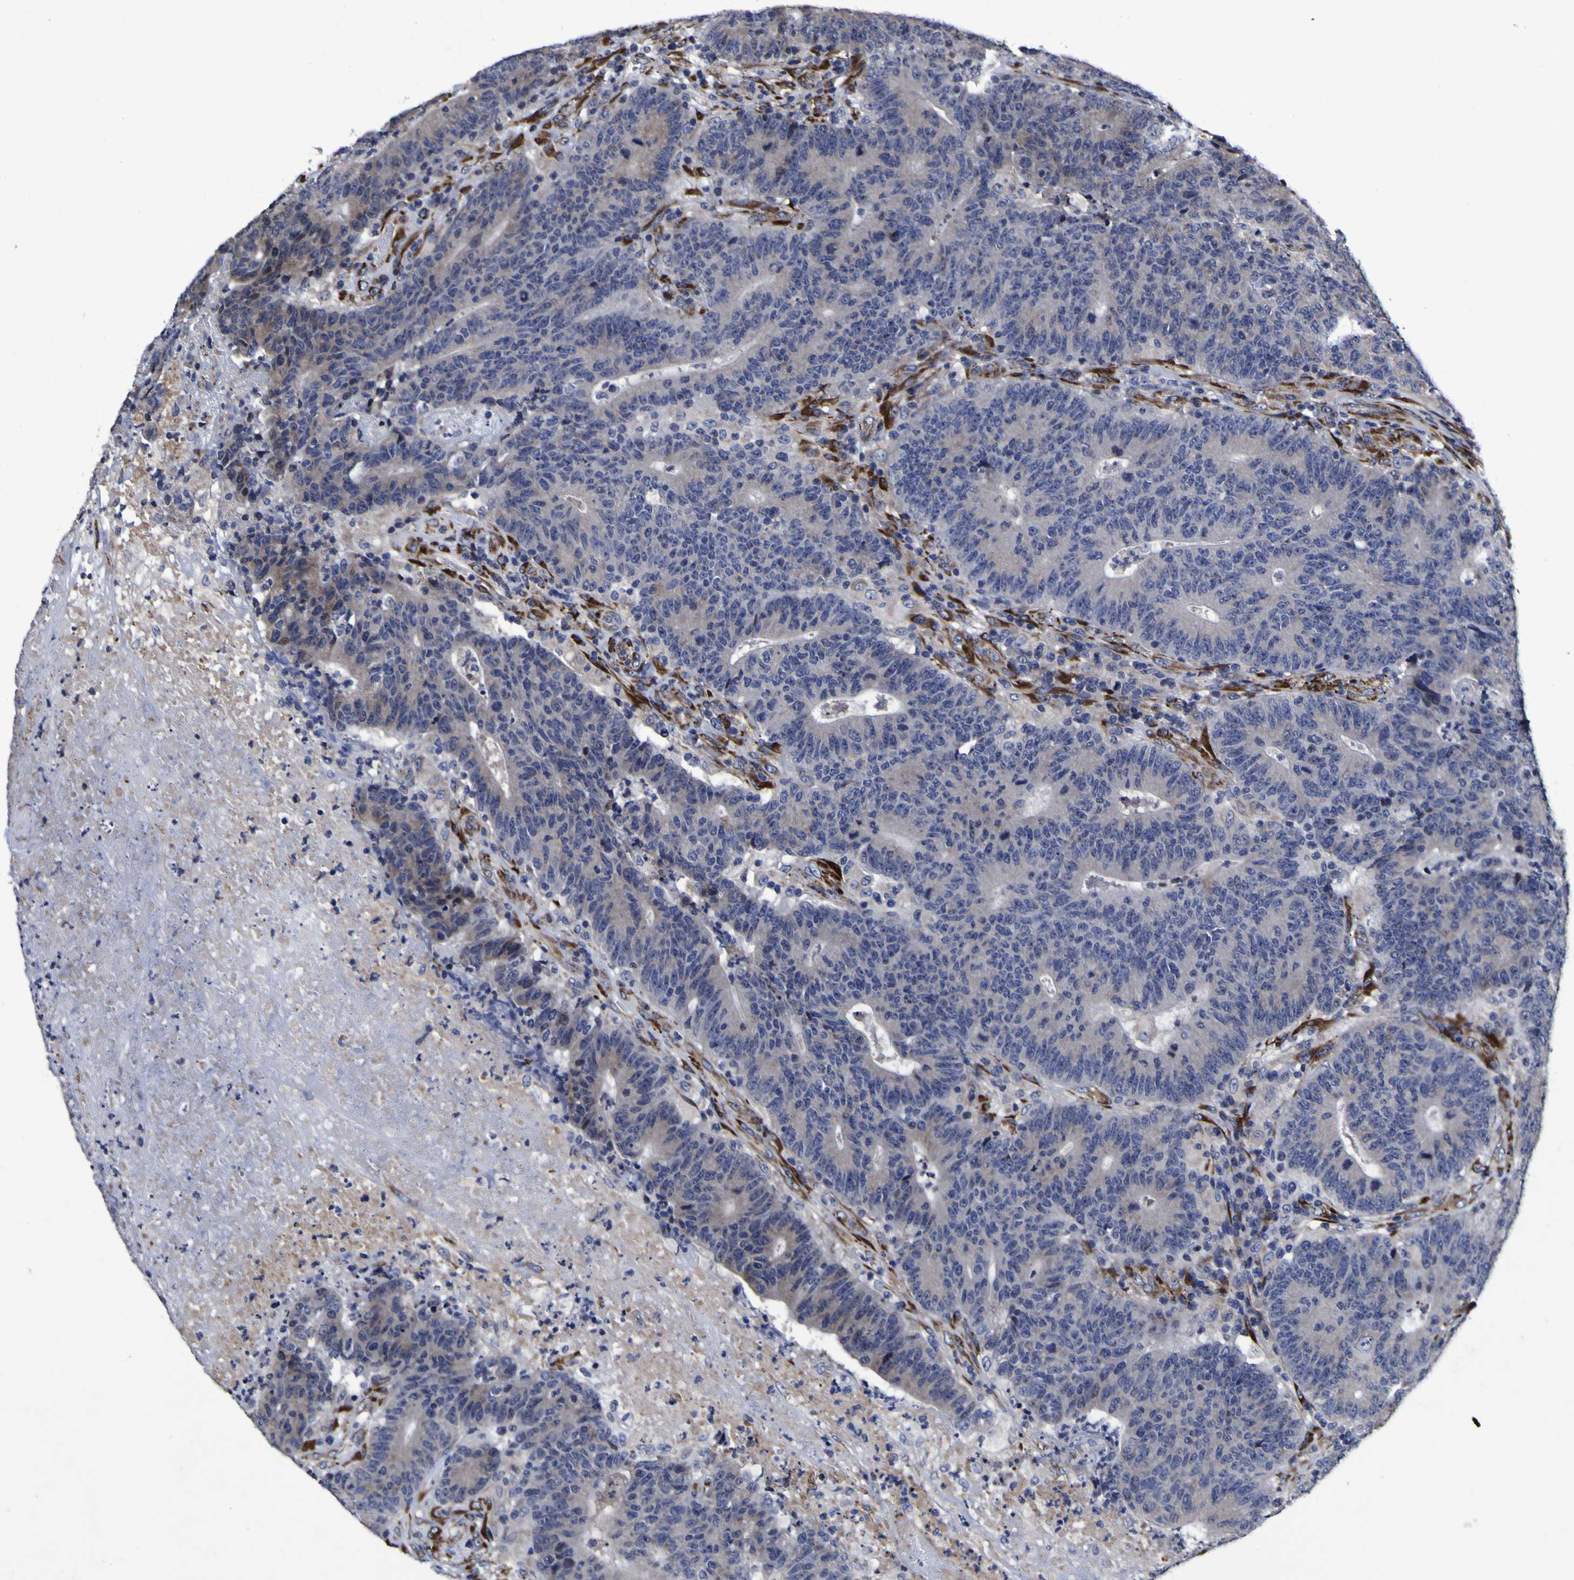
{"staining": {"intensity": "negative", "quantity": "none", "location": "none"}, "tissue": "colorectal cancer", "cell_type": "Tumor cells", "image_type": "cancer", "snomed": [{"axis": "morphology", "description": "Normal tissue, NOS"}, {"axis": "morphology", "description": "Adenocarcinoma, NOS"}, {"axis": "topography", "description": "Colon"}], "caption": "Immunohistochemistry (IHC) micrograph of neoplastic tissue: adenocarcinoma (colorectal) stained with DAB (3,3'-diaminobenzidine) reveals no significant protein staining in tumor cells.", "gene": "P3H1", "patient": {"sex": "female", "age": 75}}